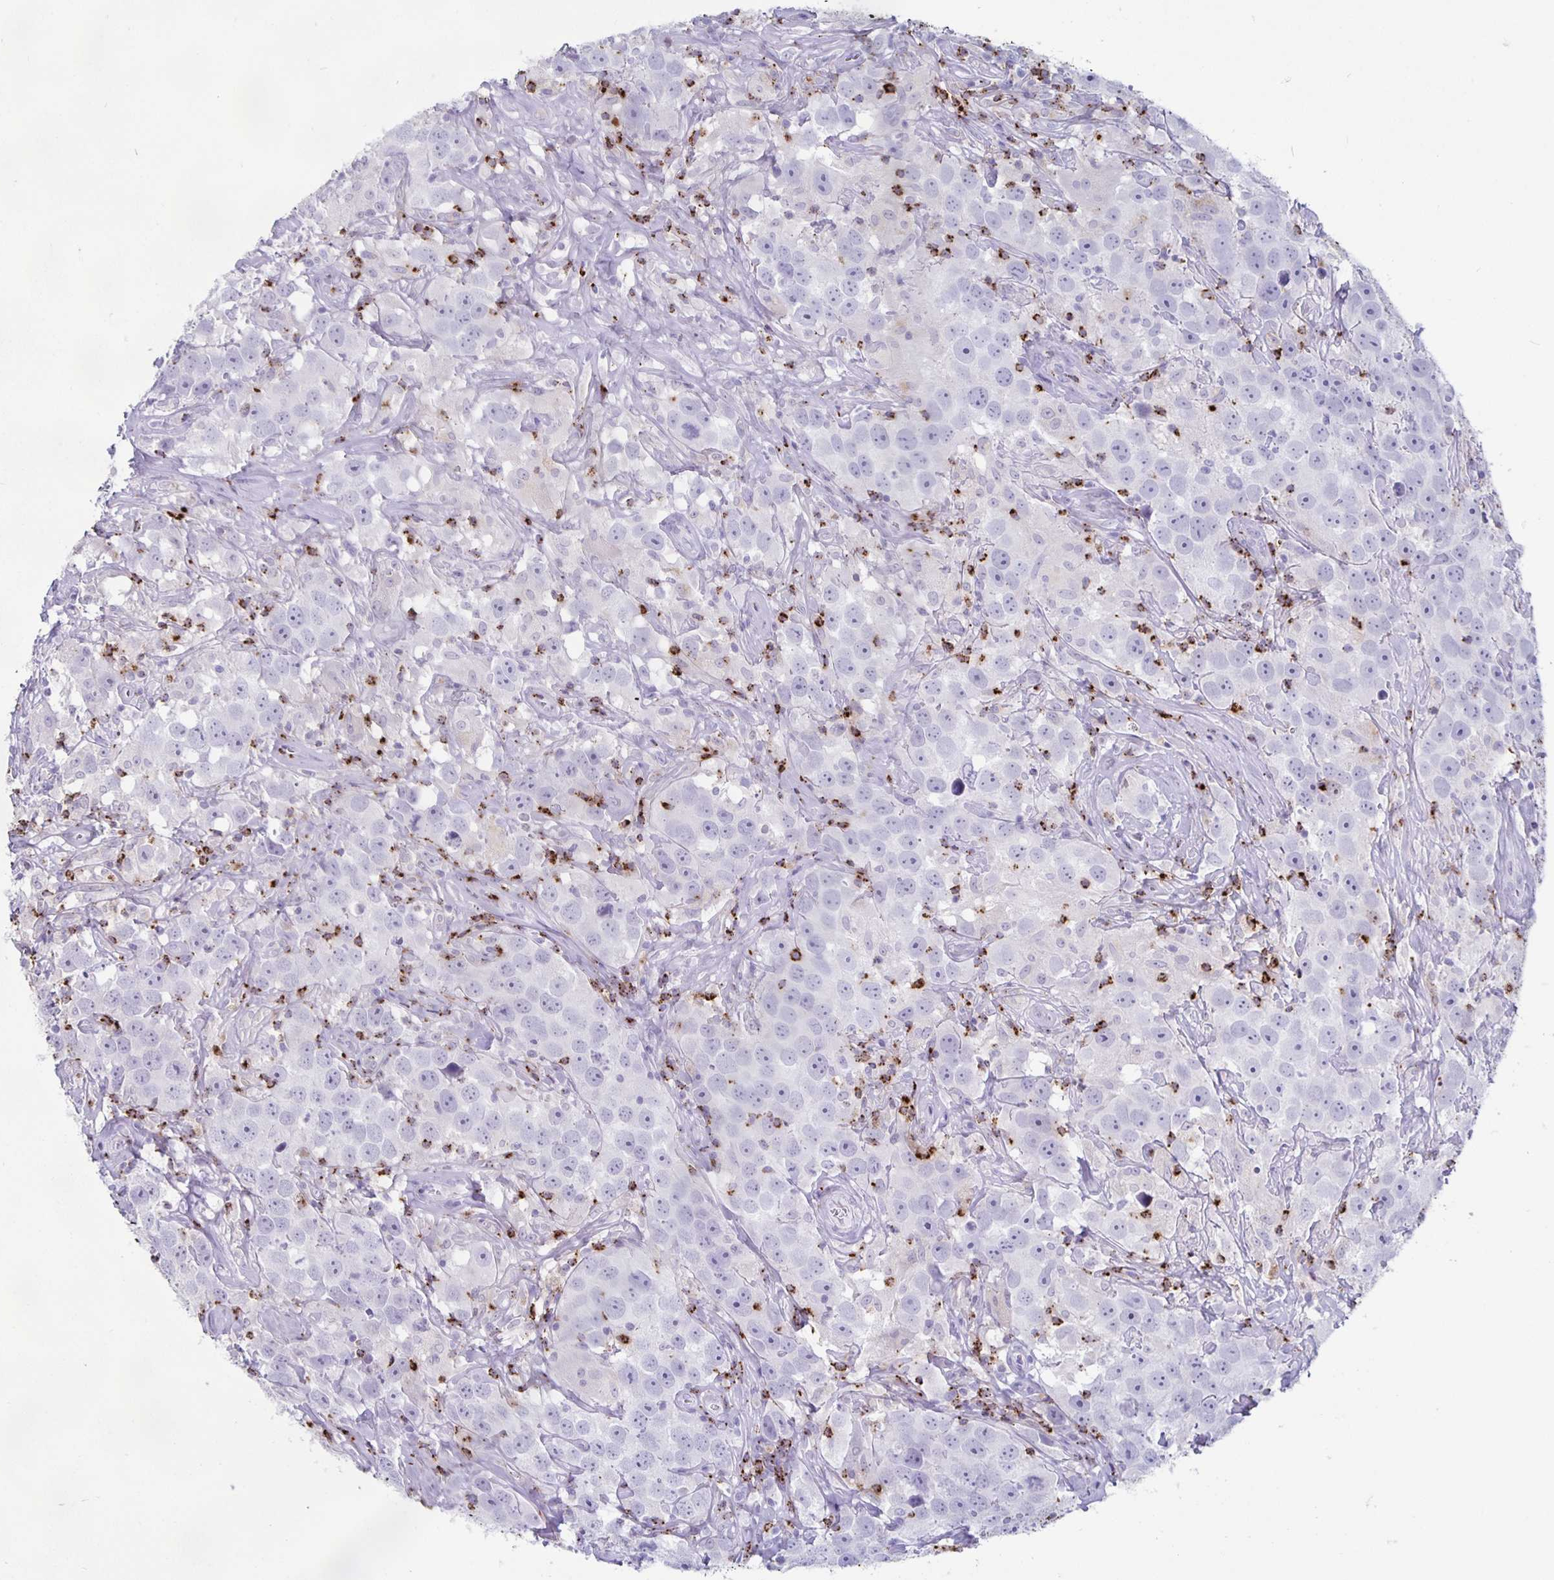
{"staining": {"intensity": "negative", "quantity": "none", "location": "none"}, "tissue": "testis cancer", "cell_type": "Tumor cells", "image_type": "cancer", "snomed": [{"axis": "morphology", "description": "Seminoma, NOS"}, {"axis": "topography", "description": "Testis"}], "caption": "DAB immunohistochemical staining of testis seminoma shows no significant staining in tumor cells. (DAB (3,3'-diaminobenzidine) immunohistochemistry (IHC) with hematoxylin counter stain).", "gene": "GZMK", "patient": {"sex": "male", "age": 49}}